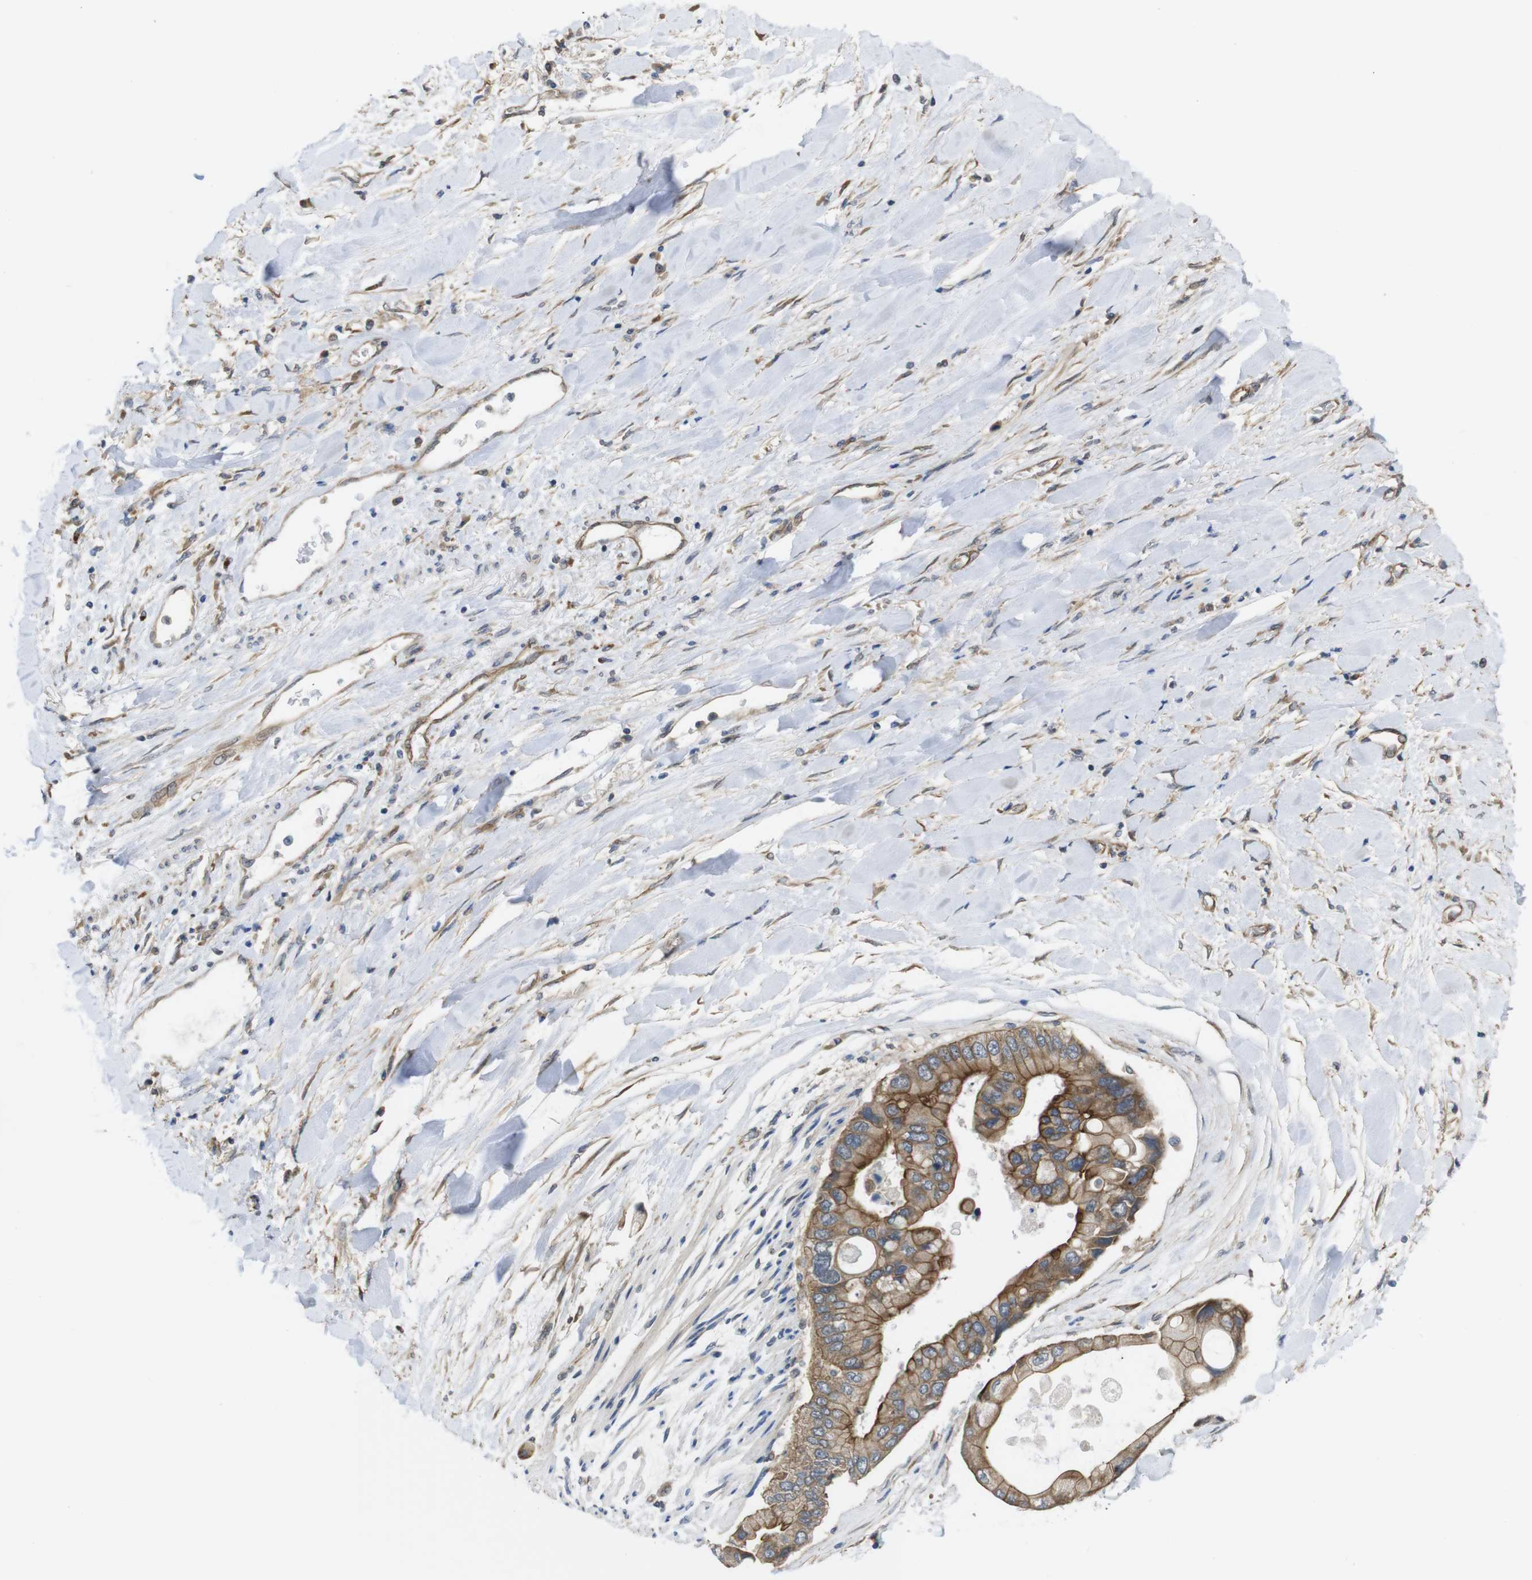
{"staining": {"intensity": "moderate", "quantity": ">75%", "location": "cytoplasmic/membranous"}, "tissue": "liver cancer", "cell_type": "Tumor cells", "image_type": "cancer", "snomed": [{"axis": "morphology", "description": "Cholangiocarcinoma"}, {"axis": "topography", "description": "Liver"}], "caption": "Protein analysis of liver cancer tissue shows moderate cytoplasmic/membranous expression in approximately >75% of tumor cells.", "gene": "ZDHHC5", "patient": {"sex": "male", "age": 50}}